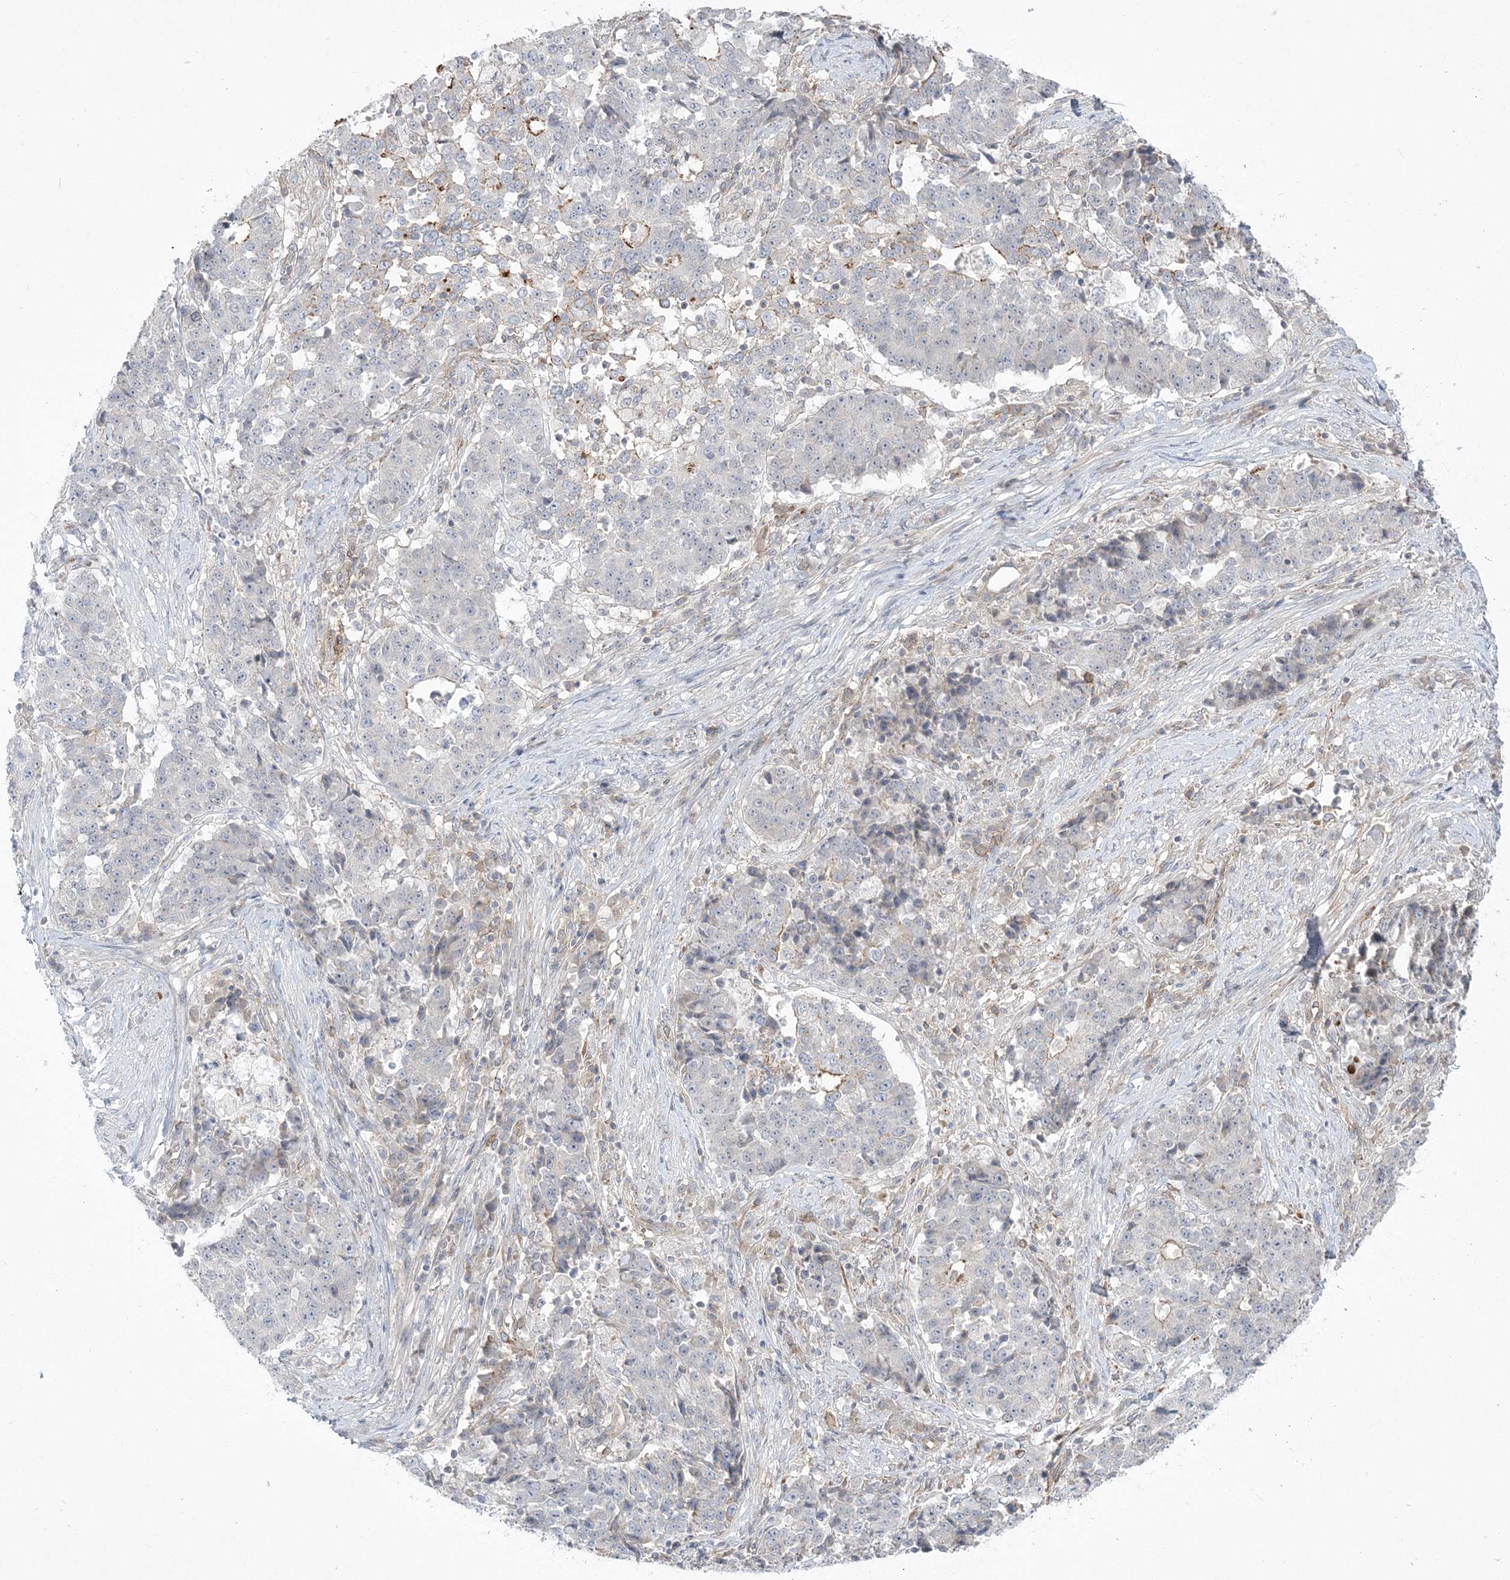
{"staining": {"intensity": "moderate", "quantity": "<25%", "location": "cytoplasmic/membranous"}, "tissue": "stomach cancer", "cell_type": "Tumor cells", "image_type": "cancer", "snomed": [{"axis": "morphology", "description": "Adenocarcinoma, NOS"}, {"axis": "topography", "description": "Stomach"}], "caption": "Immunohistochemical staining of stomach cancer demonstrates low levels of moderate cytoplasmic/membranous positivity in approximately <25% of tumor cells. Ihc stains the protein of interest in brown and the nuclei are stained blue.", "gene": "ADAMTS12", "patient": {"sex": "male", "age": 59}}